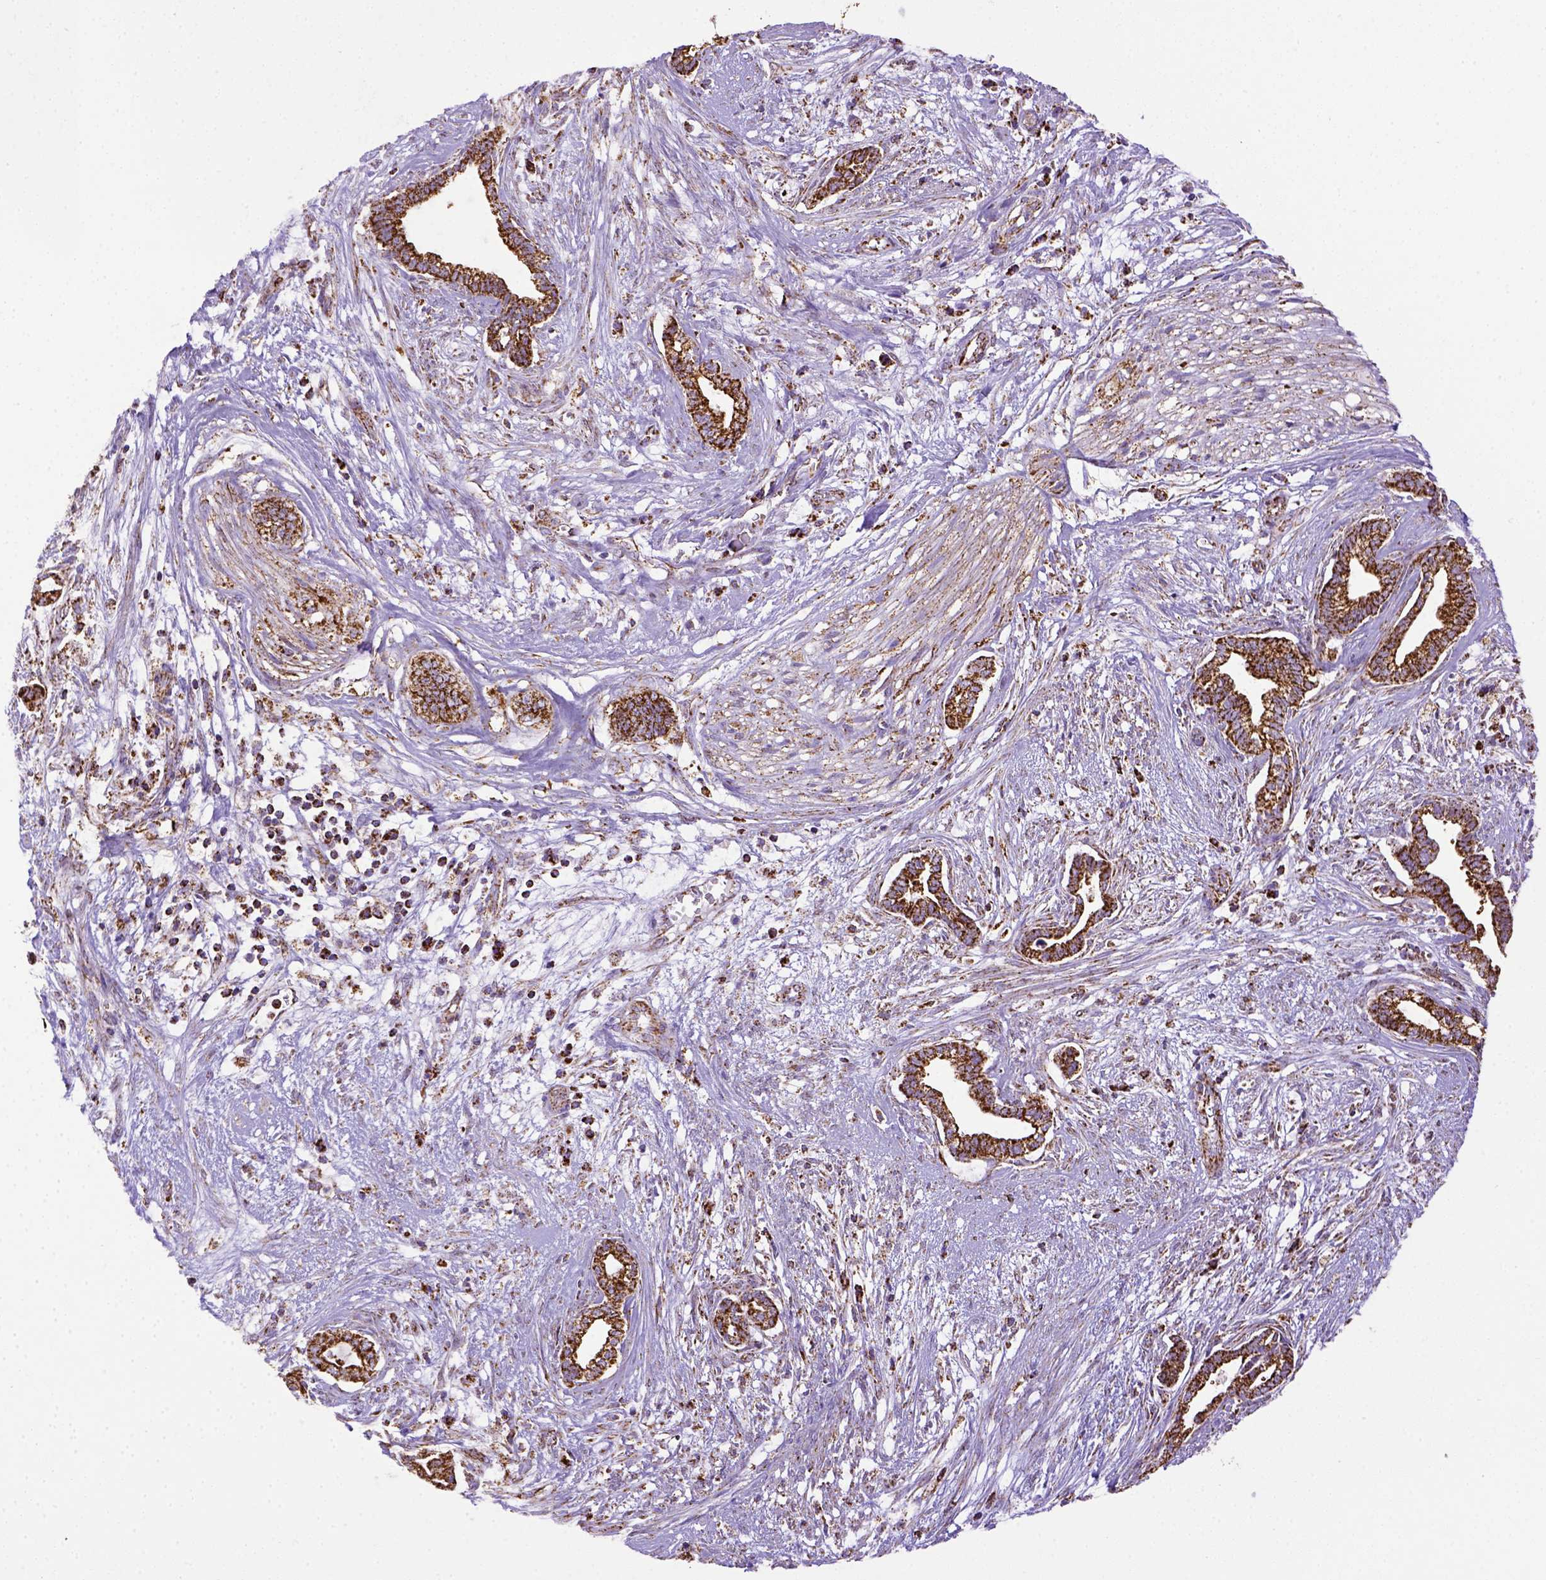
{"staining": {"intensity": "strong", "quantity": ">75%", "location": "cytoplasmic/membranous"}, "tissue": "cervical cancer", "cell_type": "Tumor cells", "image_type": "cancer", "snomed": [{"axis": "morphology", "description": "Adenocarcinoma, NOS"}, {"axis": "topography", "description": "Cervix"}], "caption": "Immunohistochemistry (IHC) staining of cervical adenocarcinoma, which reveals high levels of strong cytoplasmic/membranous expression in about >75% of tumor cells indicating strong cytoplasmic/membranous protein expression. The staining was performed using DAB (3,3'-diaminobenzidine) (brown) for protein detection and nuclei were counterstained in hematoxylin (blue).", "gene": "MT-CO1", "patient": {"sex": "female", "age": 62}}